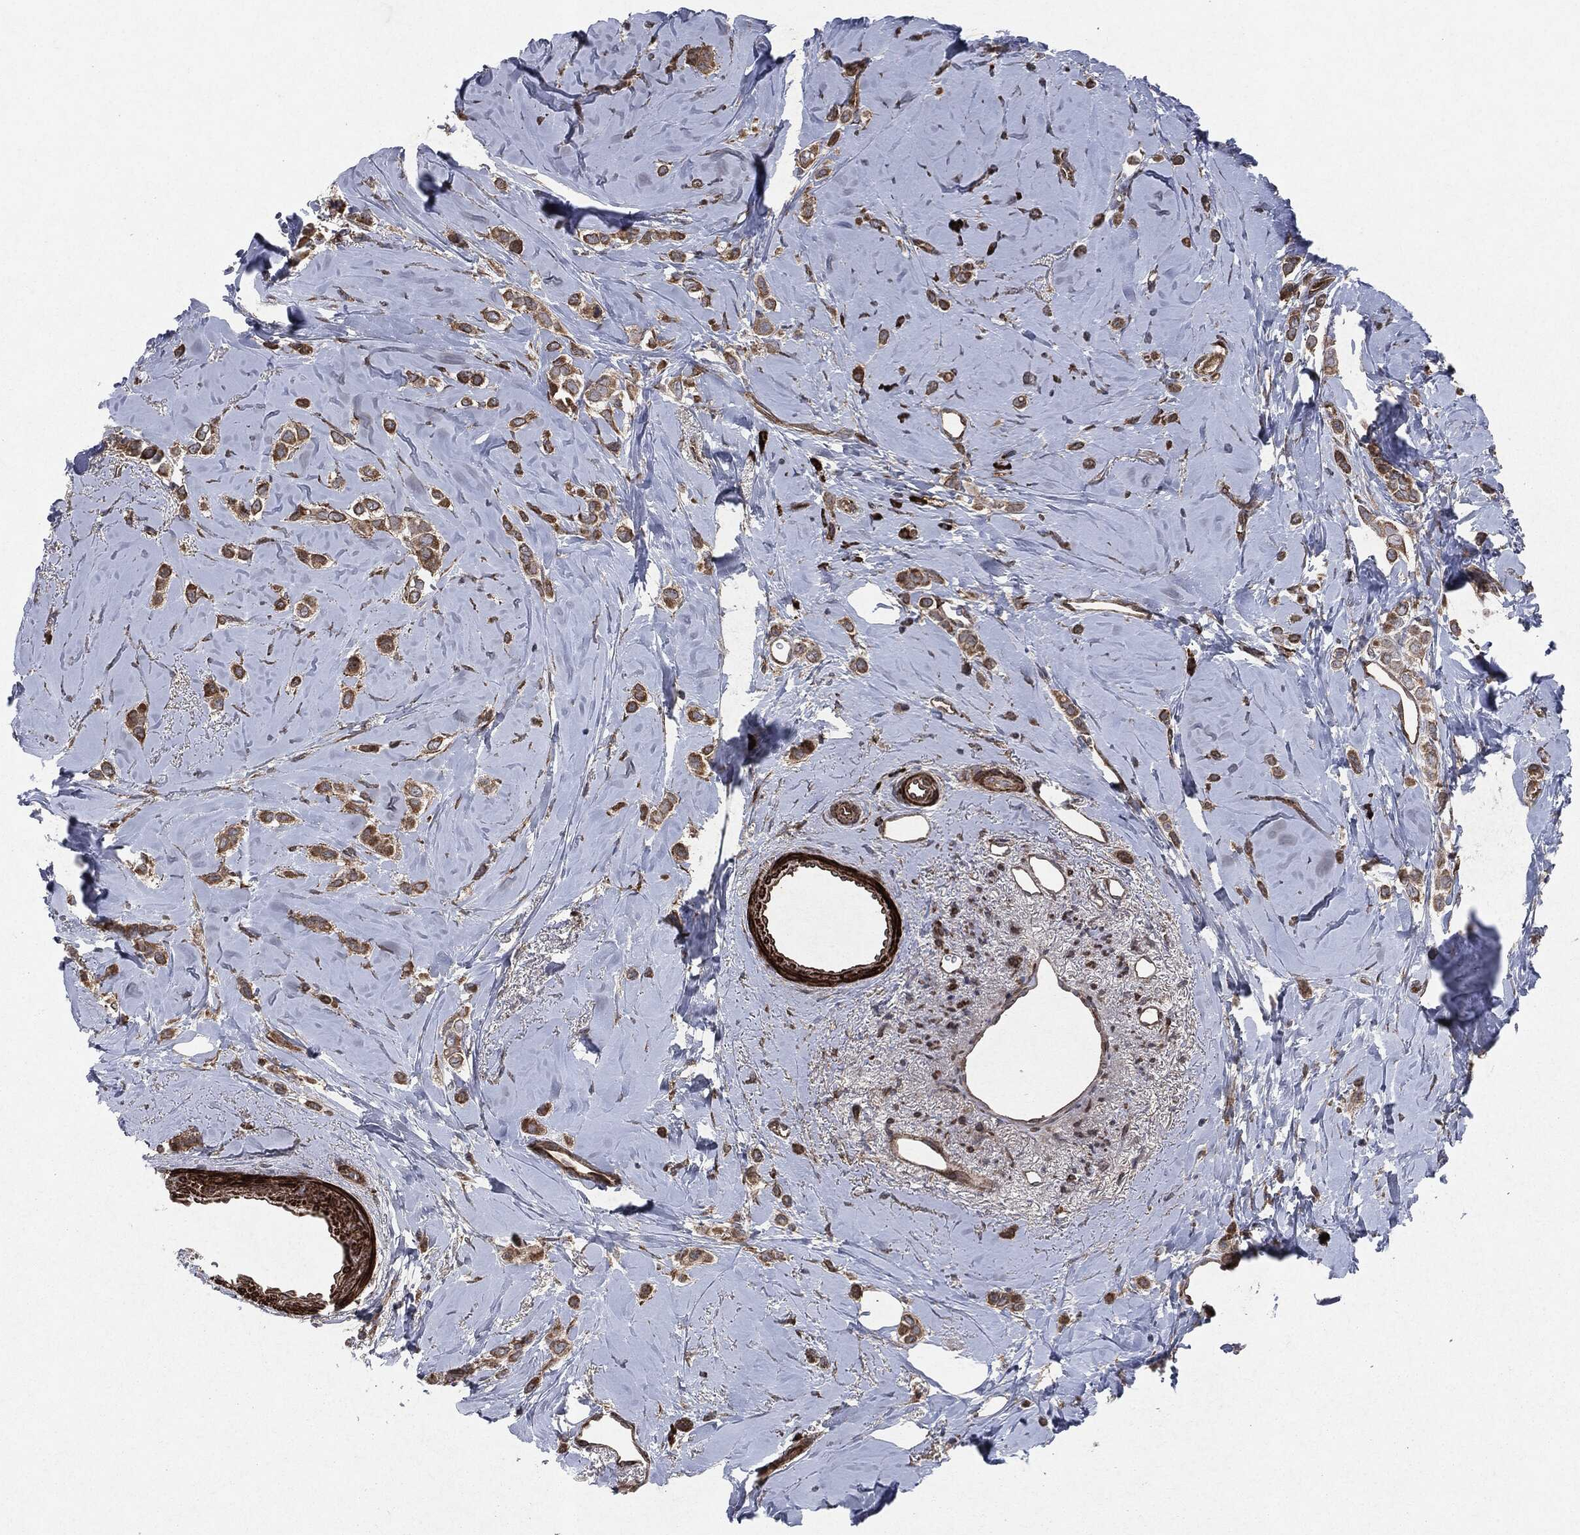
{"staining": {"intensity": "moderate", "quantity": "25%-75%", "location": "cytoplasmic/membranous"}, "tissue": "breast cancer", "cell_type": "Tumor cells", "image_type": "cancer", "snomed": [{"axis": "morphology", "description": "Lobular carcinoma"}, {"axis": "topography", "description": "Breast"}], "caption": "Moderate cytoplasmic/membranous expression is present in approximately 25%-75% of tumor cells in breast lobular carcinoma.", "gene": "RAF1", "patient": {"sex": "female", "age": 66}}